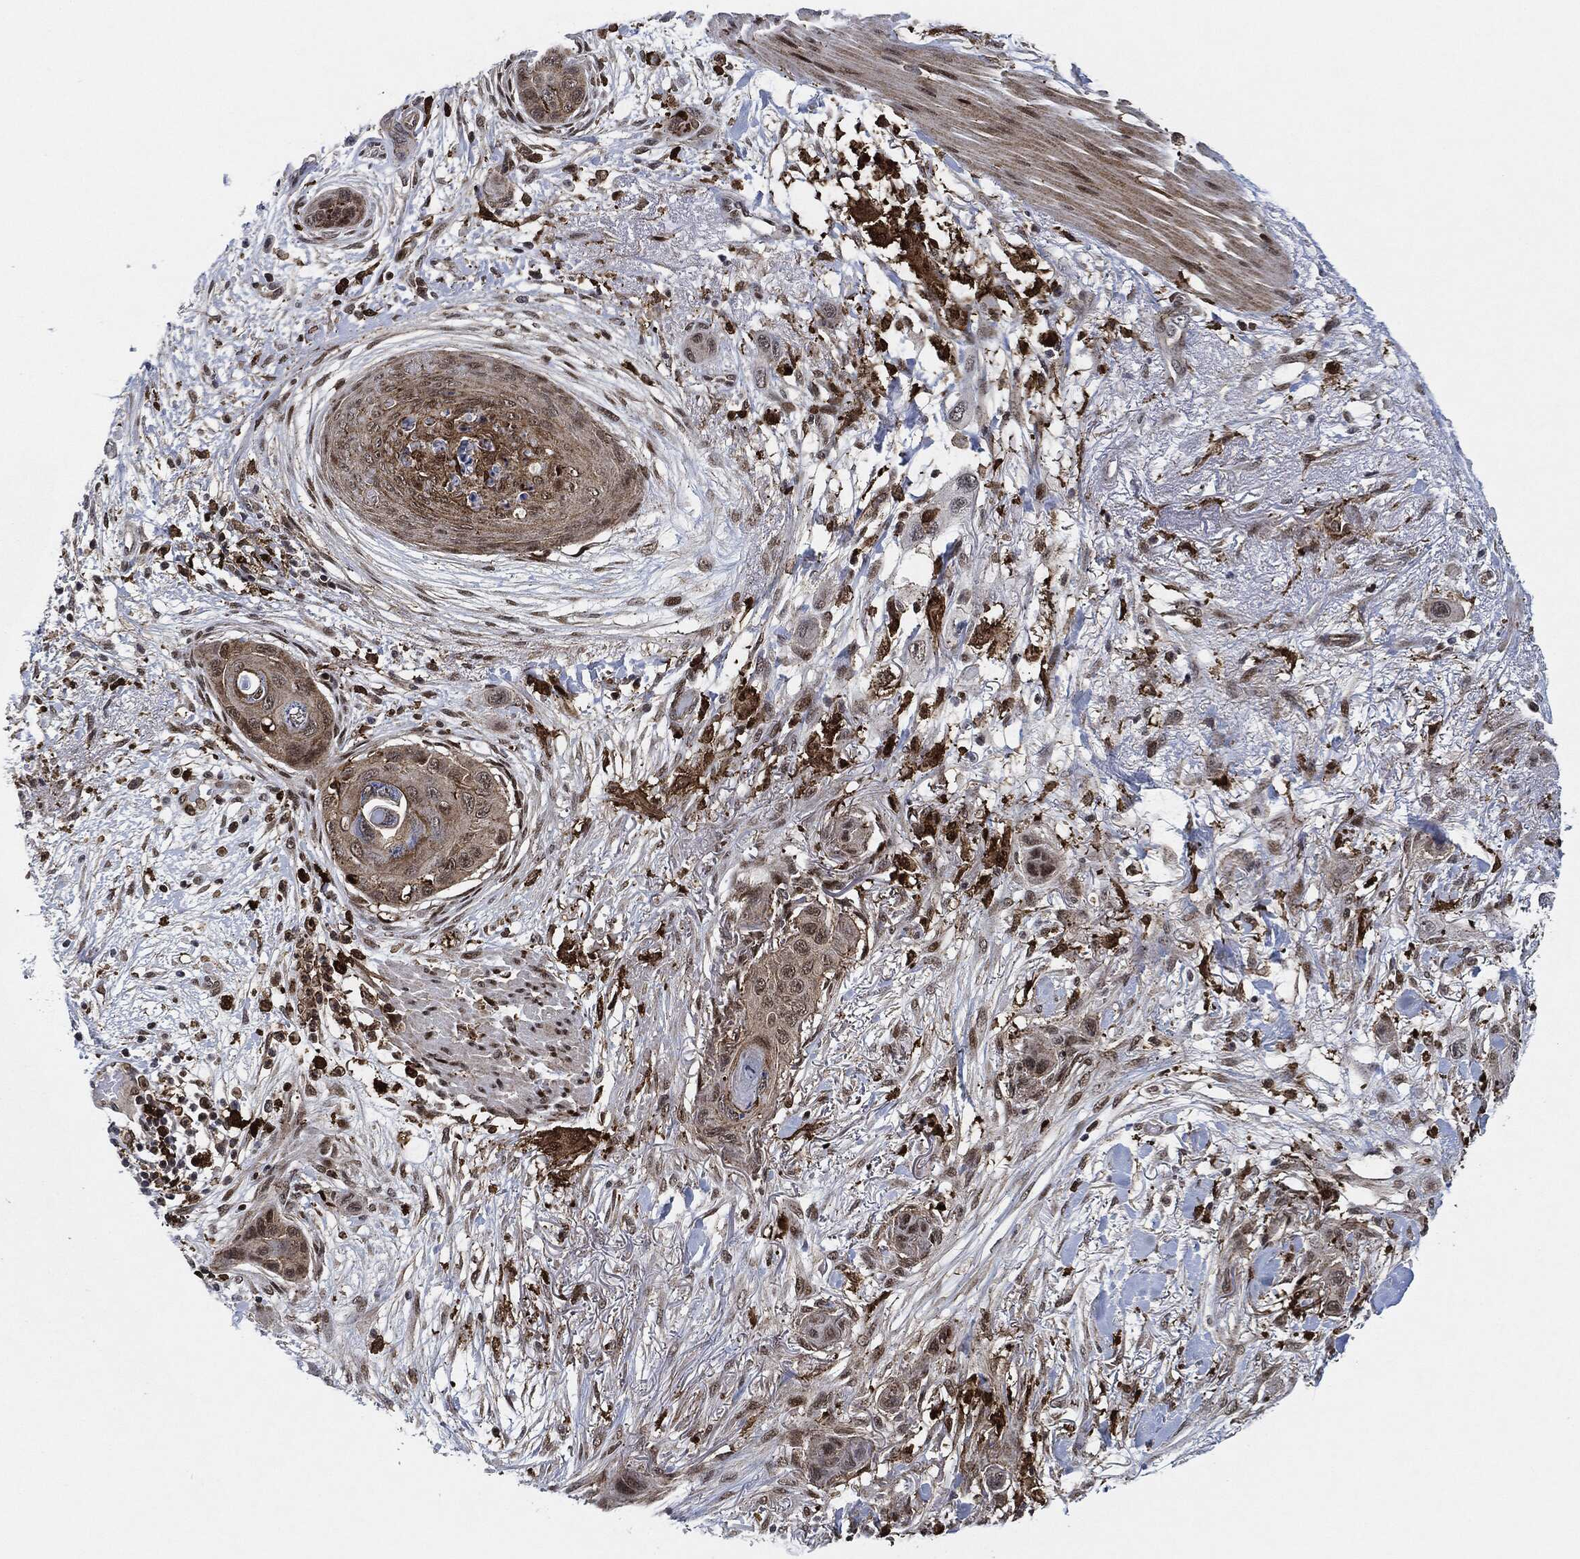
{"staining": {"intensity": "weak", "quantity": "<25%", "location": "cytoplasmic/membranous"}, "tissue": "skin cancer", "cell_type": "Tumor cells", "image_type": "cancer", "snomed": [{"axis": "morphology", "description": "Squamous cell carcinoma, NOS"}, {"axis": "topography", "description": "Skin"}], "caption": "IHC of skin squamous cell carcinoma demonstrates no positivity in tumor cells.", "gene": "NANOS3", "patient": {"sex": "male", "age": 79}}